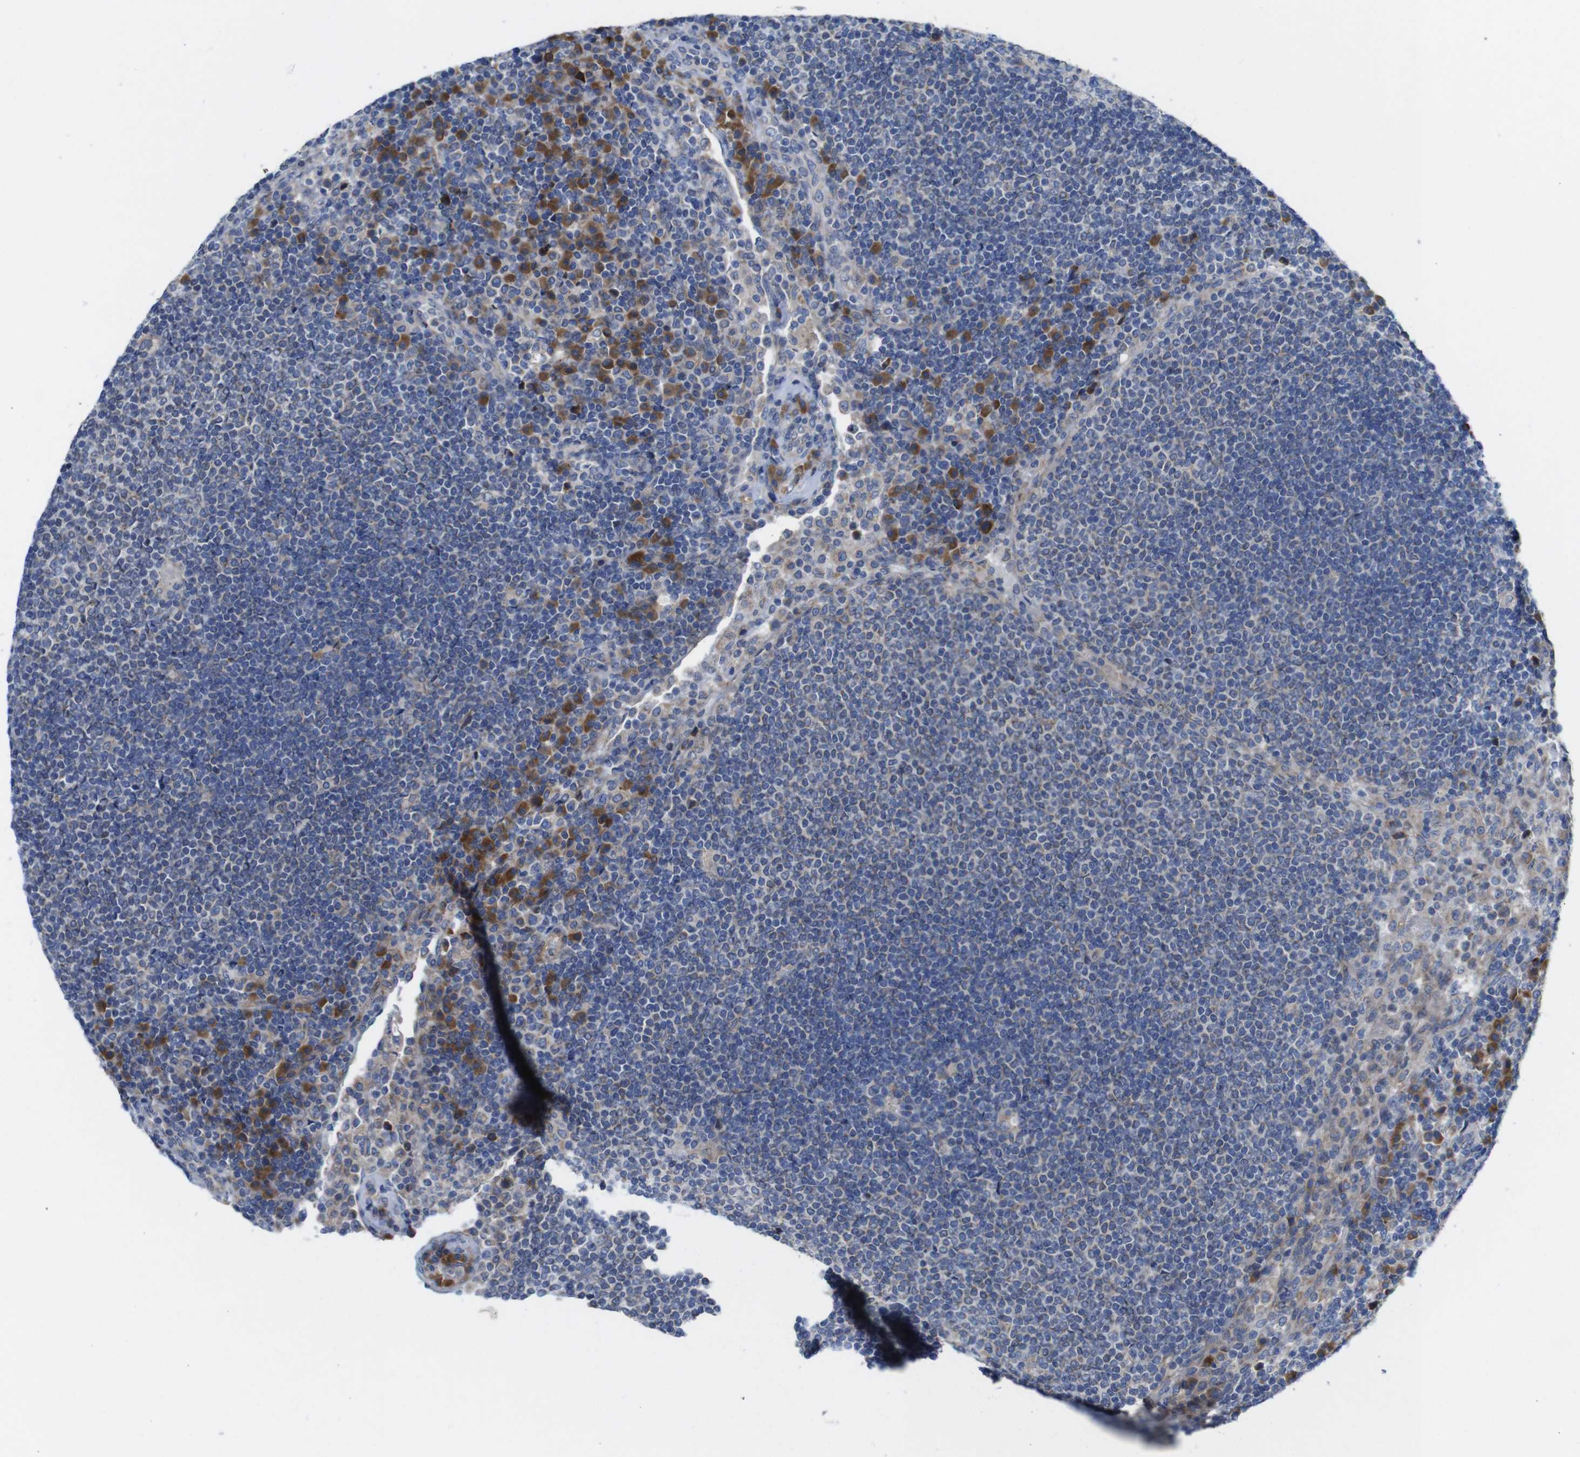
{"staining": {"intensity": "negative", "quantity": "none", "location": "none"}, "tissue": "lymph node", "cell_type": "Germinal center cells", "image_type": "normal", "snomed": [{"axis": "morphology", "description": "Normal tissue, NOS"}, {"axis": "topography", "description": "Lymph node"}], "caption": "Immunohistochemistry (IHC) of normal human lymph node displays no staining in germinal center cells.", "gene": "DDRGK1", "patient": {"sex": "female", "age": 53}}